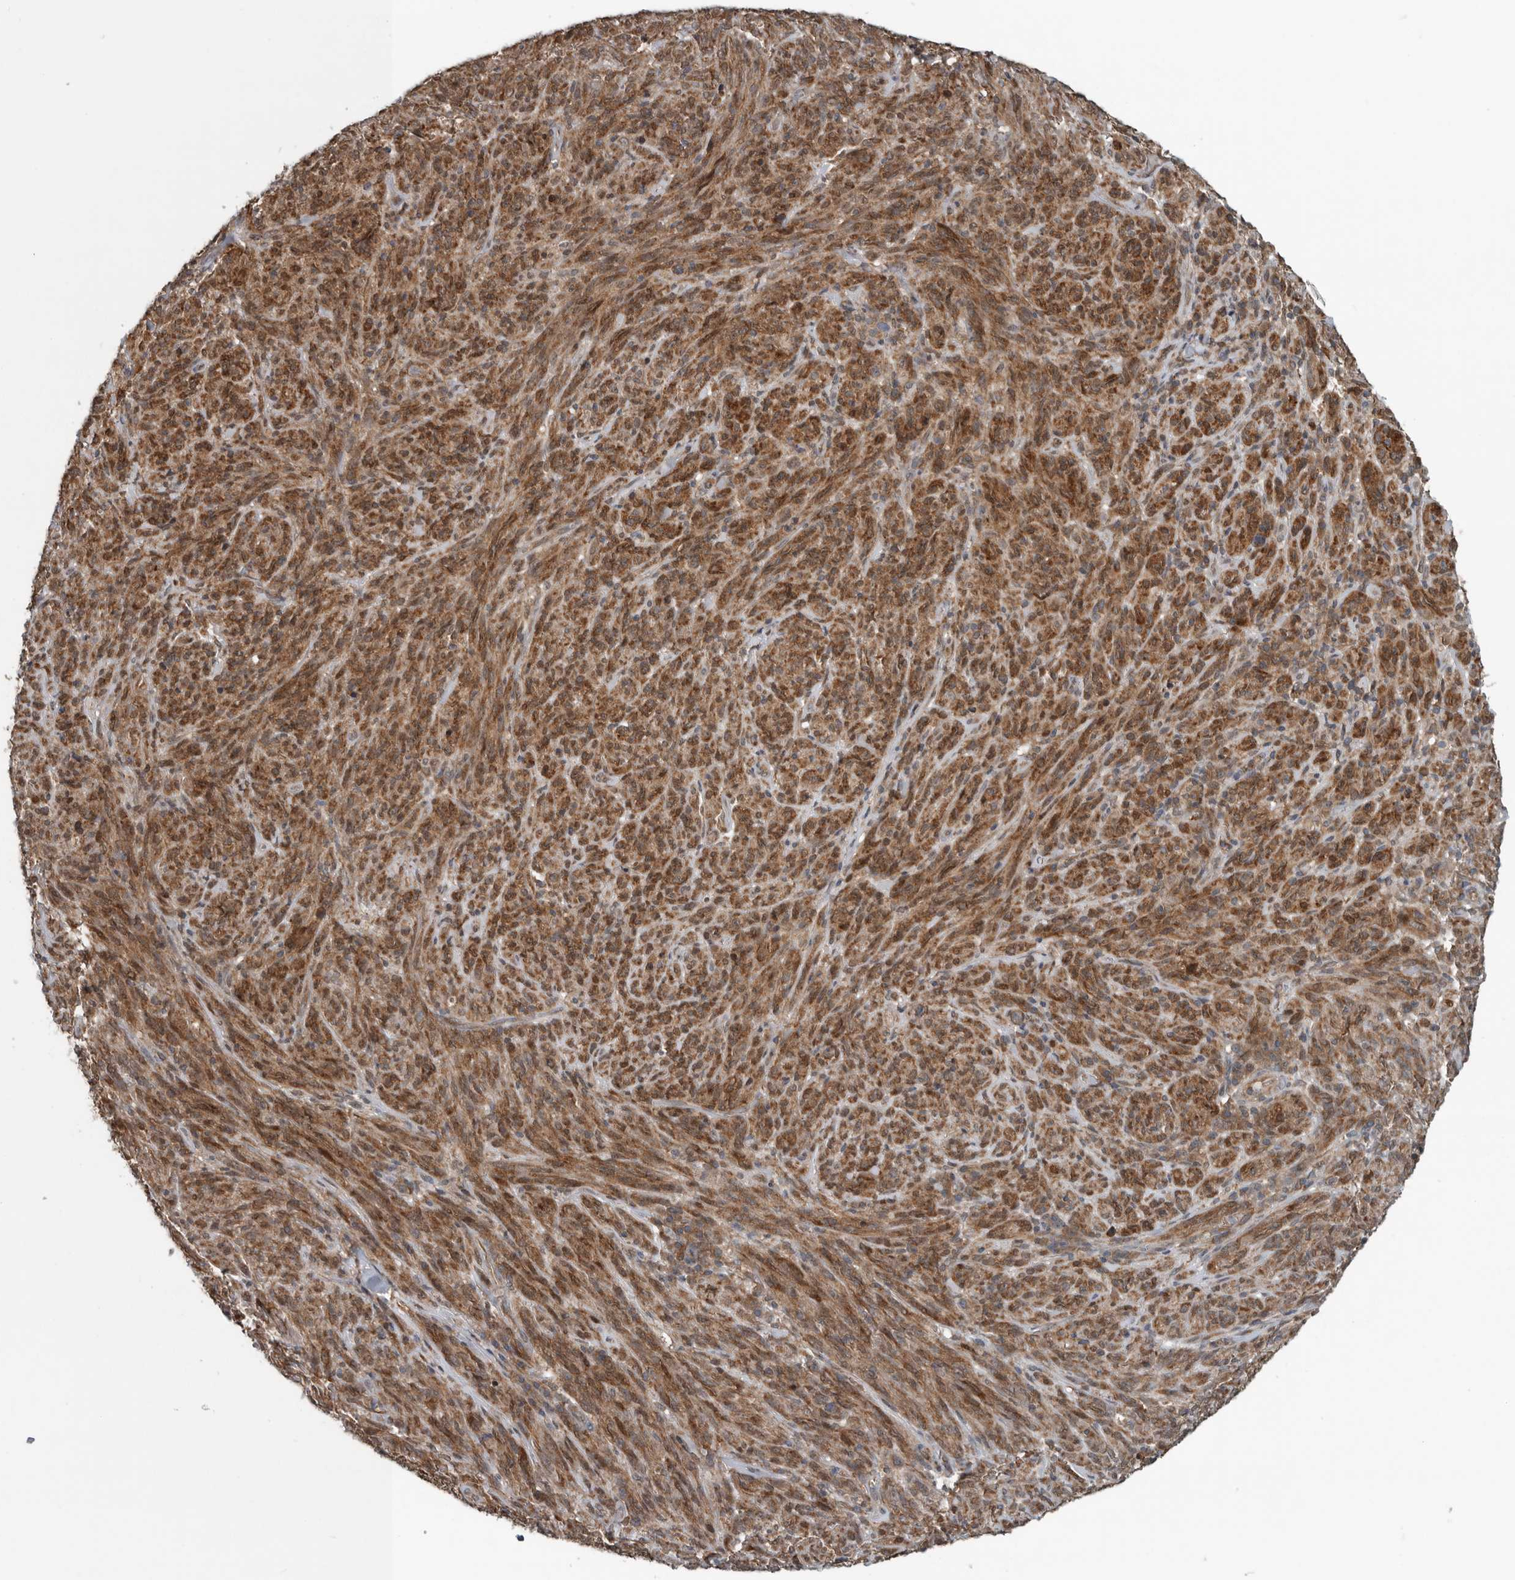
{"staining": {"intensity": "strong", "quantity": ">75%", "location": "cytoplasmic/membranous"}, "tissue": "melanoma", "cell_type": "Tumor cells", "image_type": "cancer", "snomed": [{"axis": "morphology", "description": "Malignant melanoma, NOS"}, {"axis": "topography", "description": "Skin of head"}], "caption": "Protein analysis of melanoma tissue displays strong cytoplasmic/membranous positivity in approximately >75% of tumor cells.", "gene": "AMFR", "patient": {"sex": "male", "age": 96}}